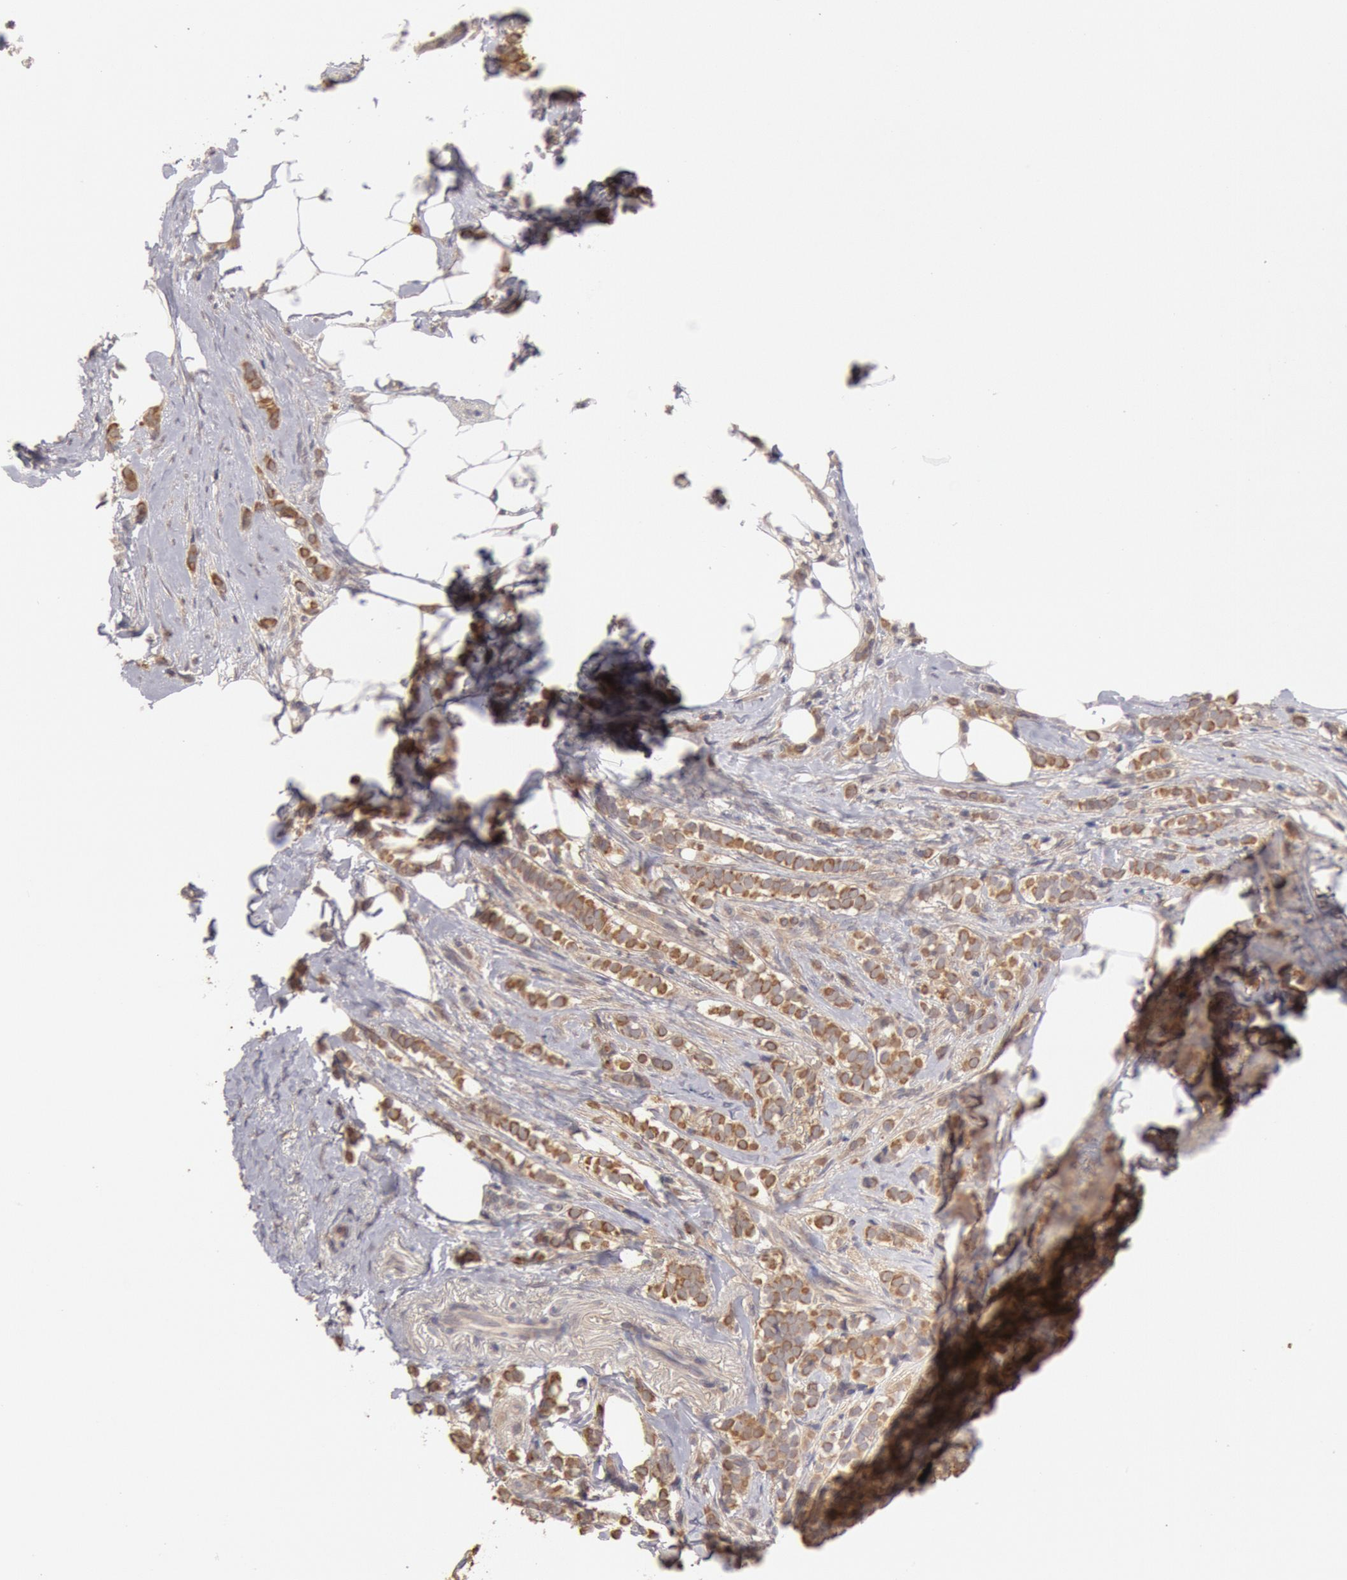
{"staining": {"intensity": "moderate", "quantity": ">75%", "location": "cytoplasmic/membranous"}, "tissue": "breast cancer", "cell_type": "Tumor cells", "image_type": "cancer", "snomed": [{"axis": "morphology", "description": "Lobular carcinoma"}, {"axis": "topography", "description": "Breast"}], "caption": "The immunohistochemical stain highlights moderate cytoplasmic/membranous expression in tumor cells of breast lobular carcinoma tissue.", "gene": "ZFP36L1", "patient": {"sex": "female", "age": 56}}